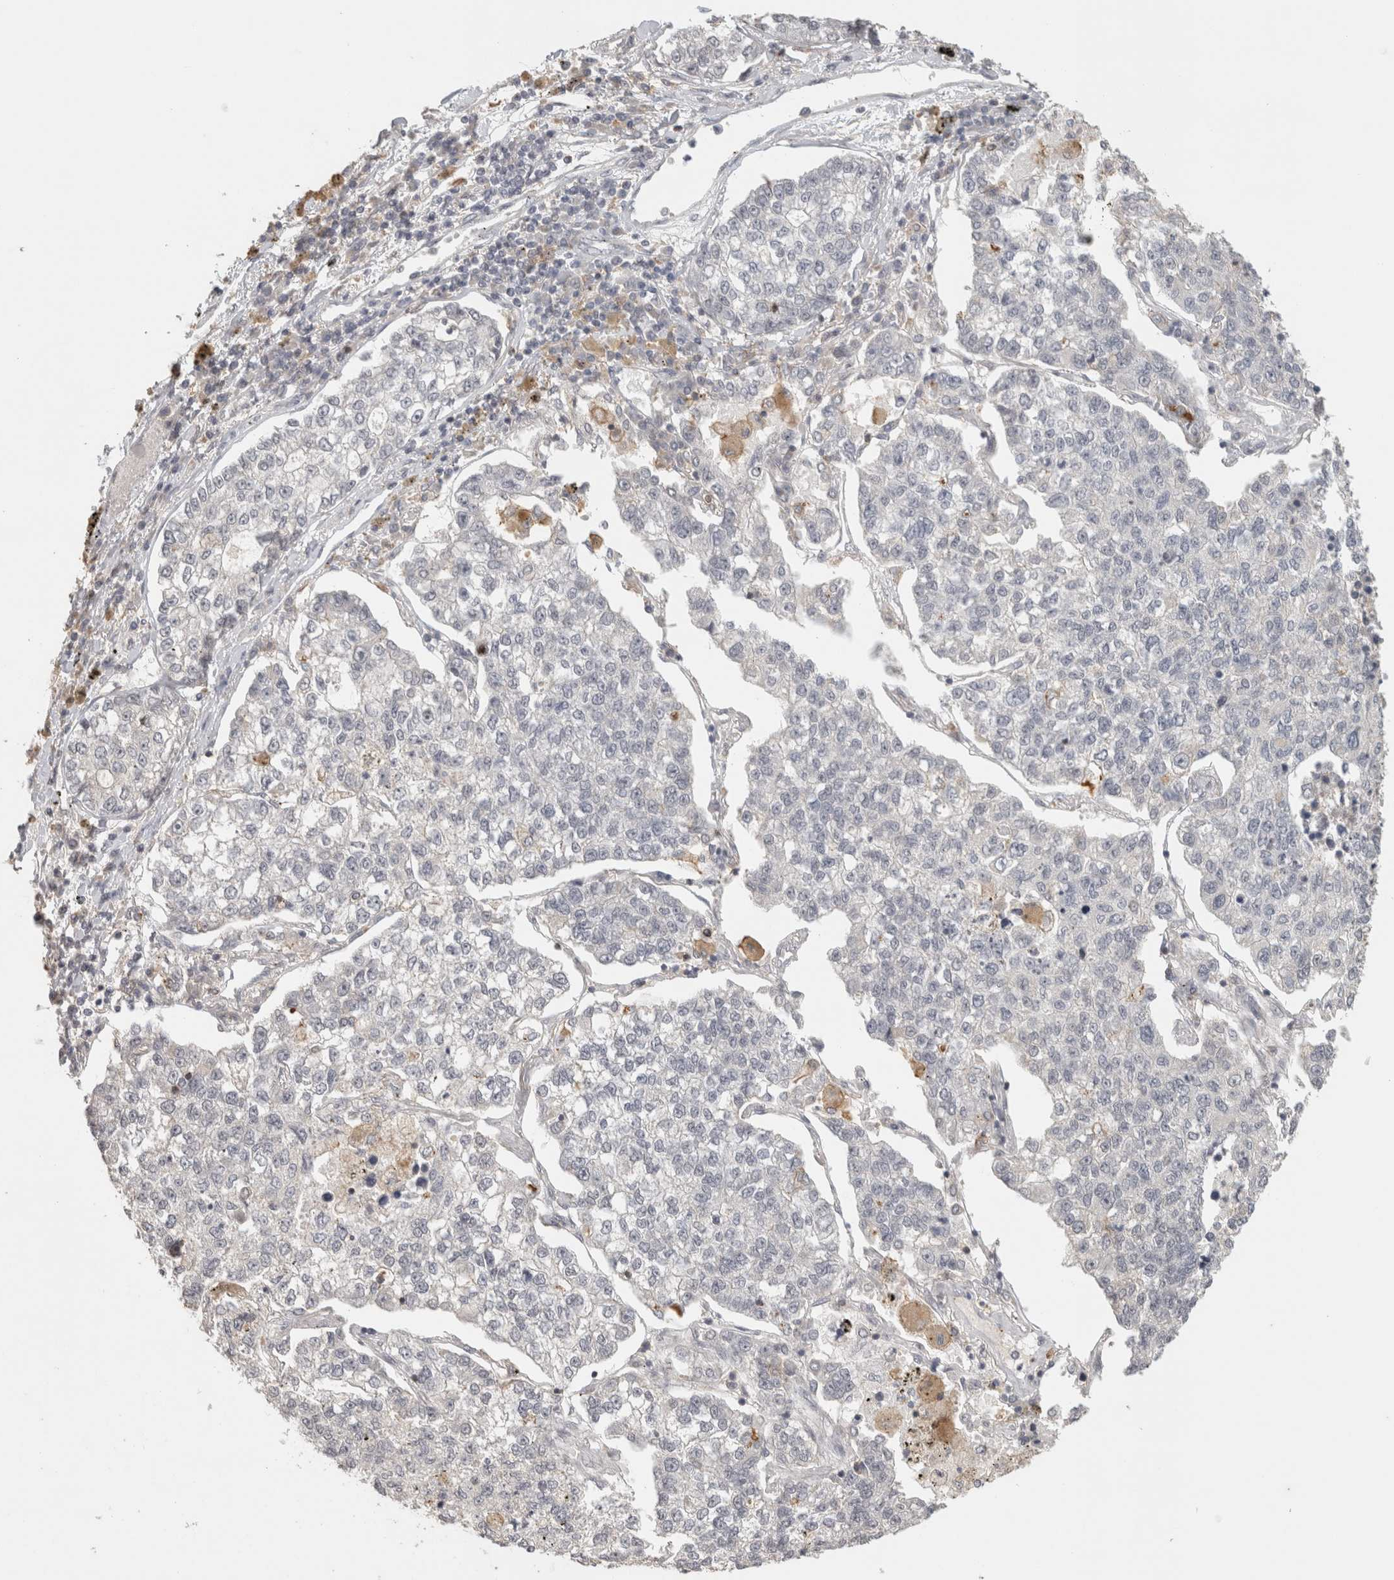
{"staining": {"intensity": "negative", "quantity": "none", "location": "none"}, "tissue": "lung cancer", "cell_type": "Tumor cells", "image_type": "cancer", "snomed": [{"axis": "morphology", "description": "Adenocarcinoma, NOS"}, {"axis": "topography", "description": "Lung"}], "caption": "Protein analysis of lung cancer shows no significant positivity in tumor cells.", "gene": "HAVCR2", "patient": {"sex": "male", "age": 49}}